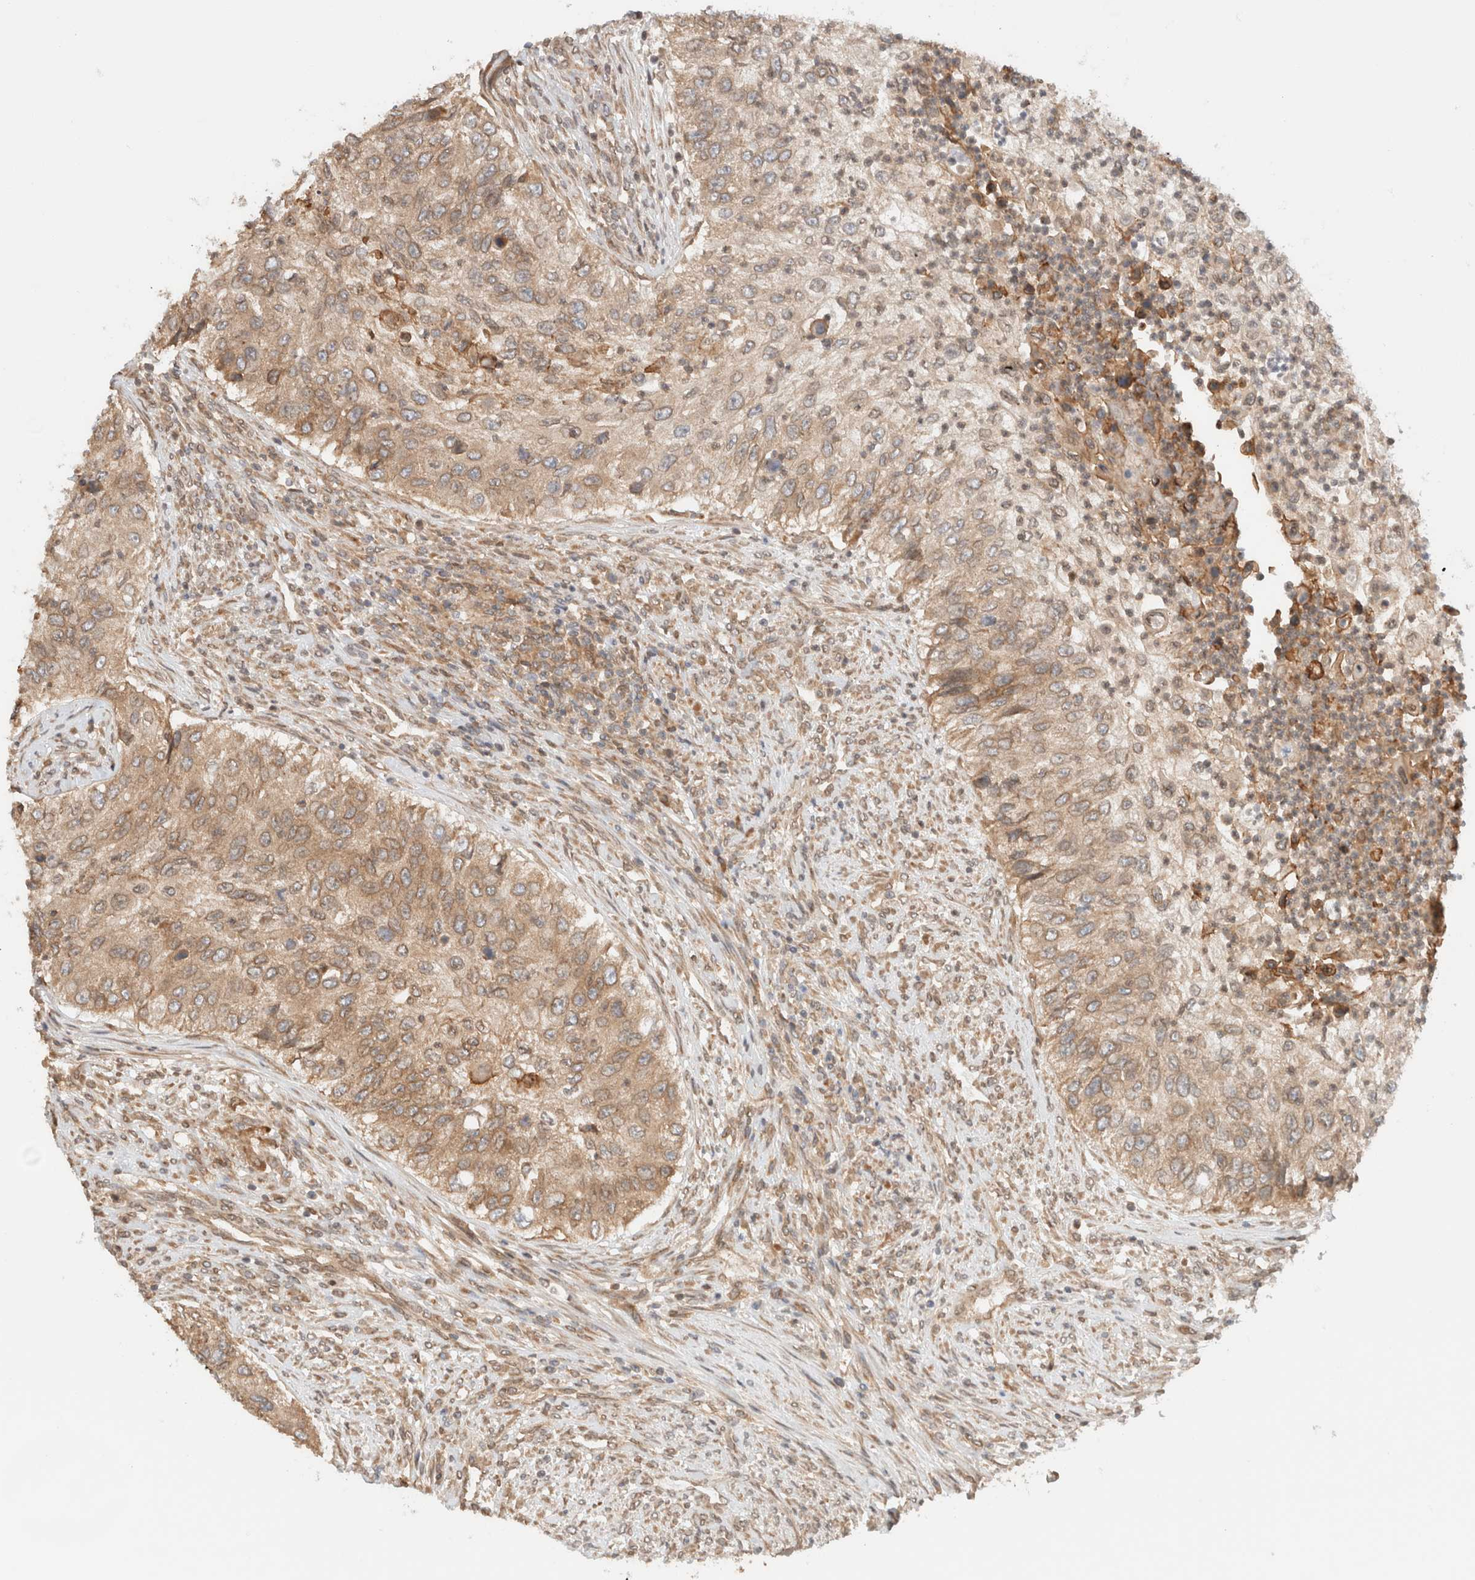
{"staining": {"intensity": "moderate", "quantity": ">75%", "location": "cytoplasmic/membranous"}, "tissue": "urothelial cancer", "cell_type": "Tumor cells", "image_type": "cancer", "snomed": [{"axis": "morphology", "description": "Urothelial carcinoma, High grade"}, {"axis": "topography", "description": "Urinary bladder"}], "caption": "Protein staining reveals moderate cytoplasmic/membranous expression in approximately >75% of tumor cells in urothelial cancer. Using DAB (brown) and hematoxylin (blue) stains, captured at high magnification using brightfield microscopy.", "gene": "ARFGEF2", "patient": {"sex": "female", "age": 60}}